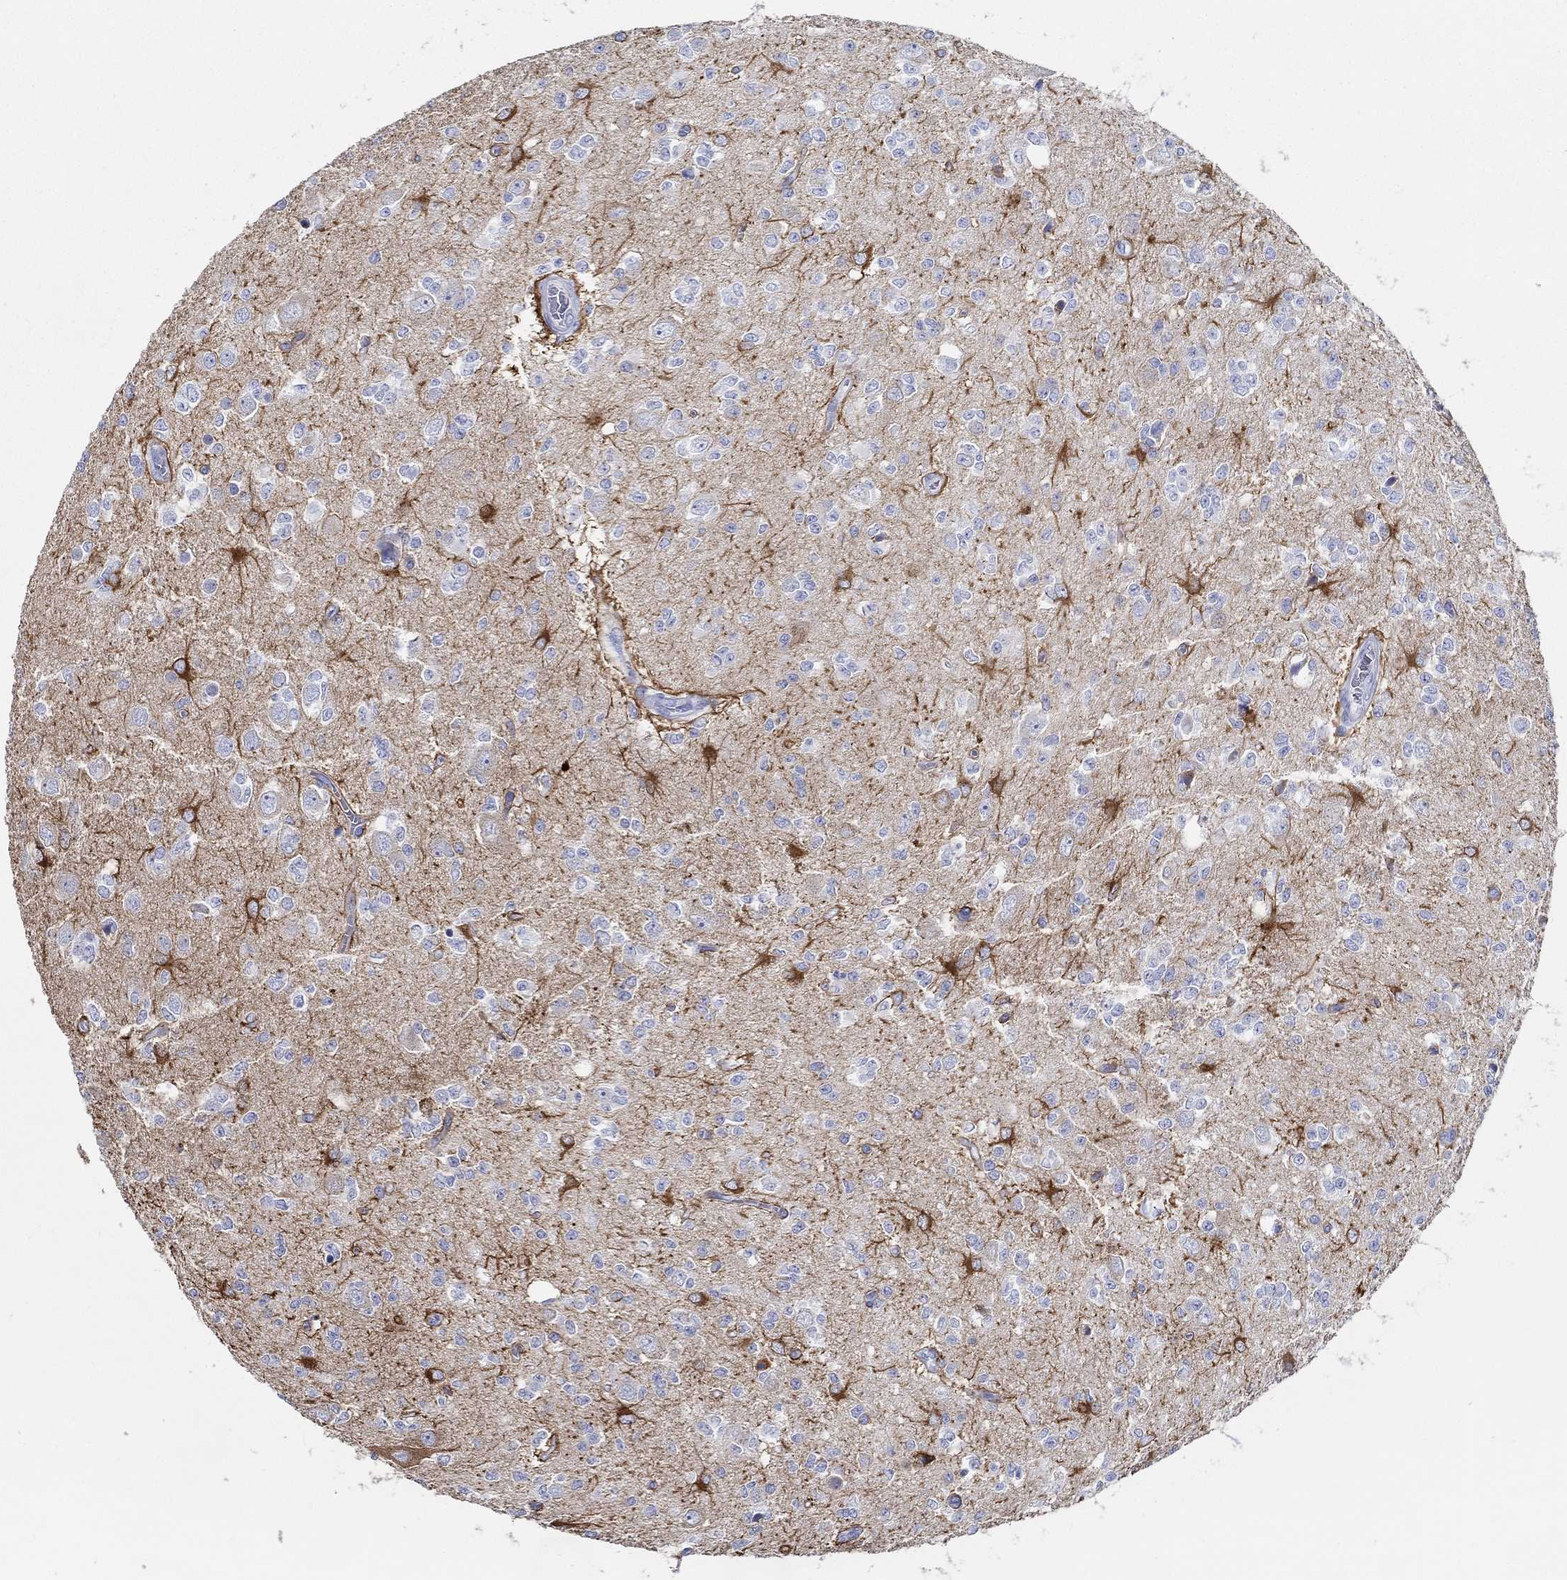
{"staining": {"intensity": "strong", "quantity": "<25%", "location": "cytoplasmic/membranous"}, "tissue": "glioma", "cell_type": "Tumor cells", "image_type": "cancer", "snomed": [{"axis": "morphology", "description": "Glioma, malignant, Low grade"}, {"axis": "topography", "description": "Brain"}], "caption": "Approximately <25% of tumor cells in human glioma demonstrate strong cytoplasmic/membranous protein expression as visualized by brown immunohistochemical staining.", "gene": "FBXO2", "patient": {"sex": "female", "age": 45}}